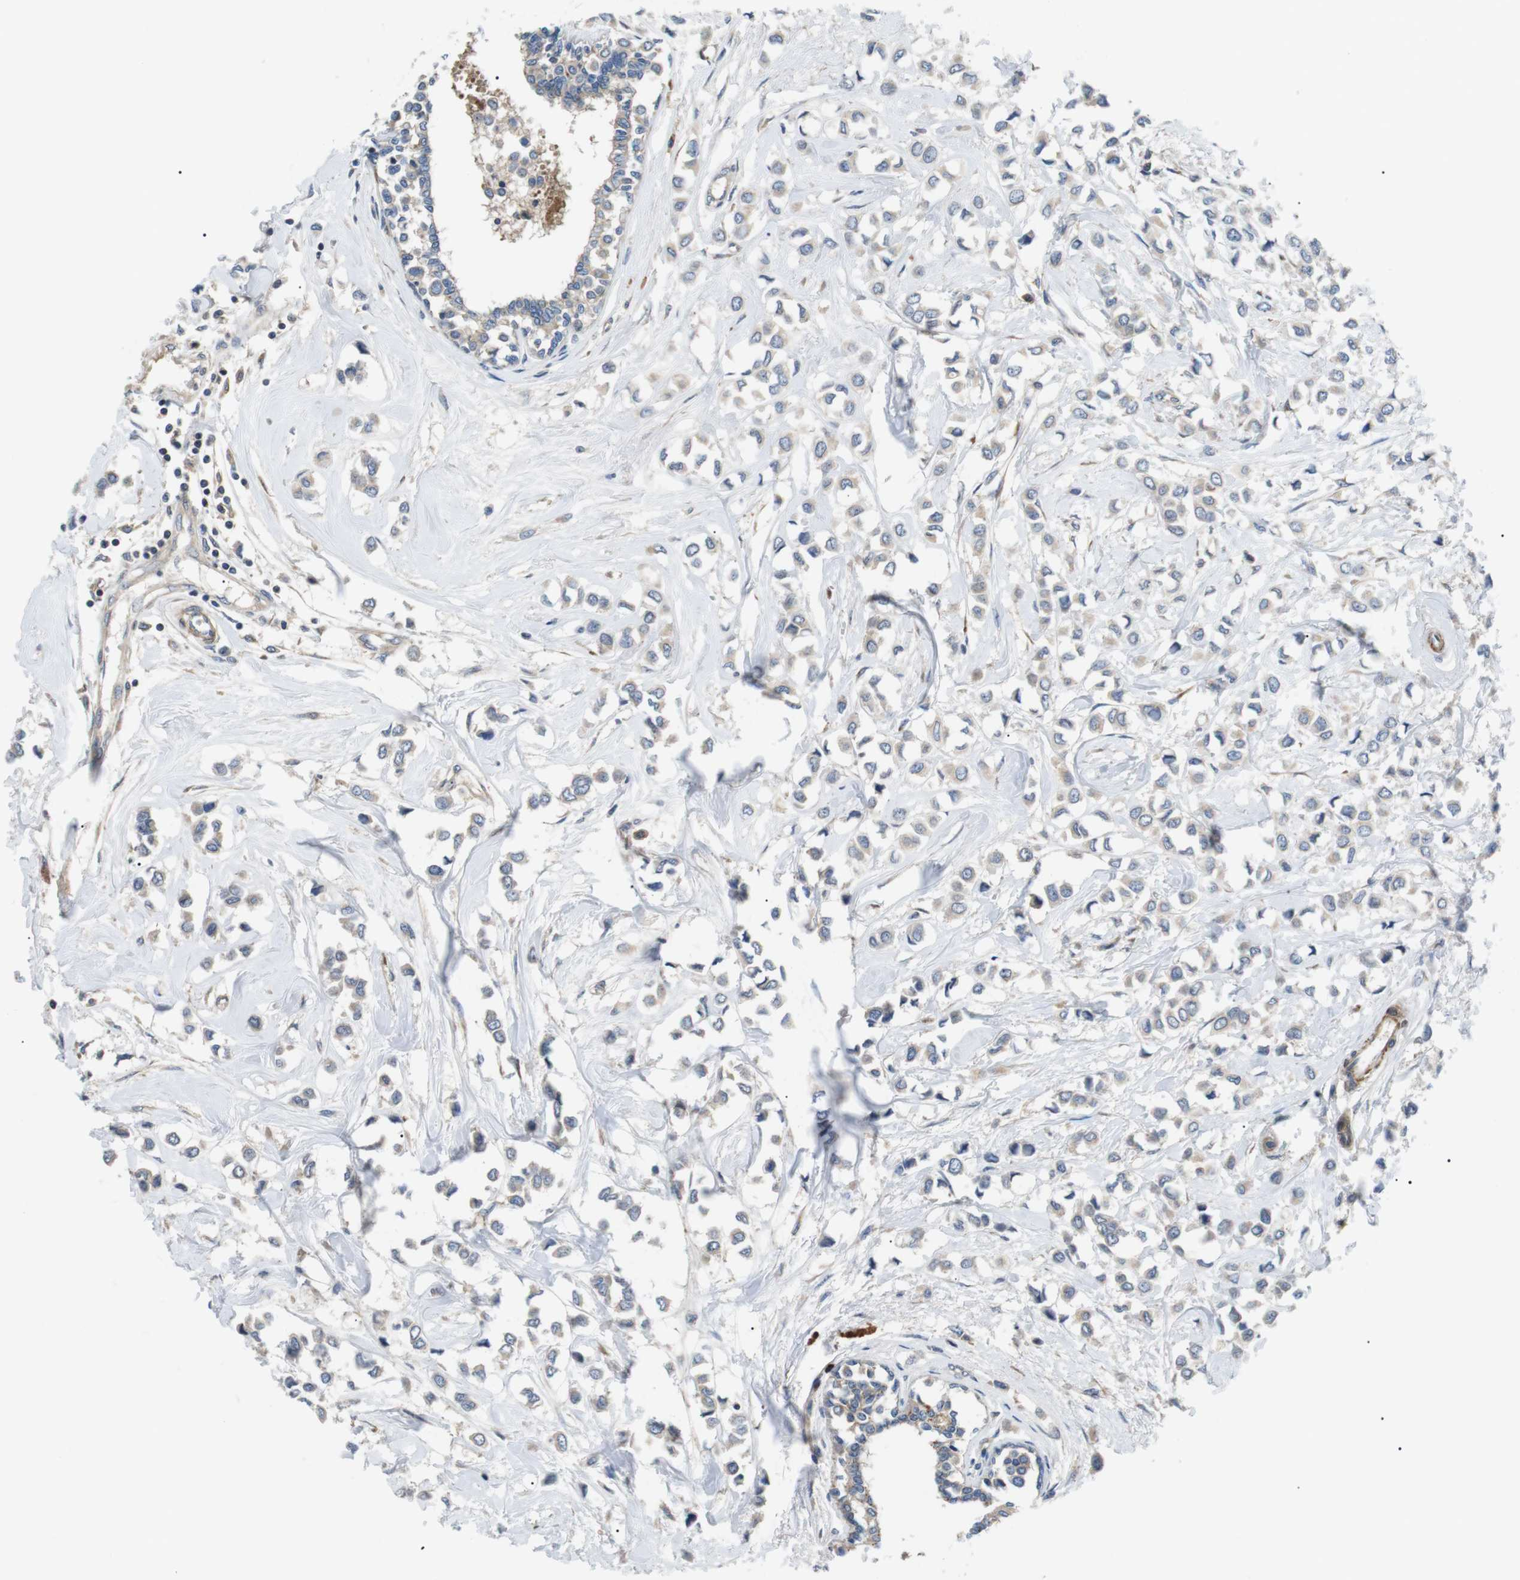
{"staining": {"intensity": "weak", "quantity": "<25%", "location": "cytoplasmic/membranous"}, "tissue": "breast cancer", "cell_type": "Tumor cells", "image_type": "cancer", "snomed": [{"axis": "morphology", "description": "Lobular carcinoma"}, {"axis": "topography", "description": "Breast"}], "caption": "There is no significant expression in tumor cells of breast cancer. Nuclei are stained in blue.", "gene": "DIPK1A", "patient": {"sex": "female", "age": 51}}